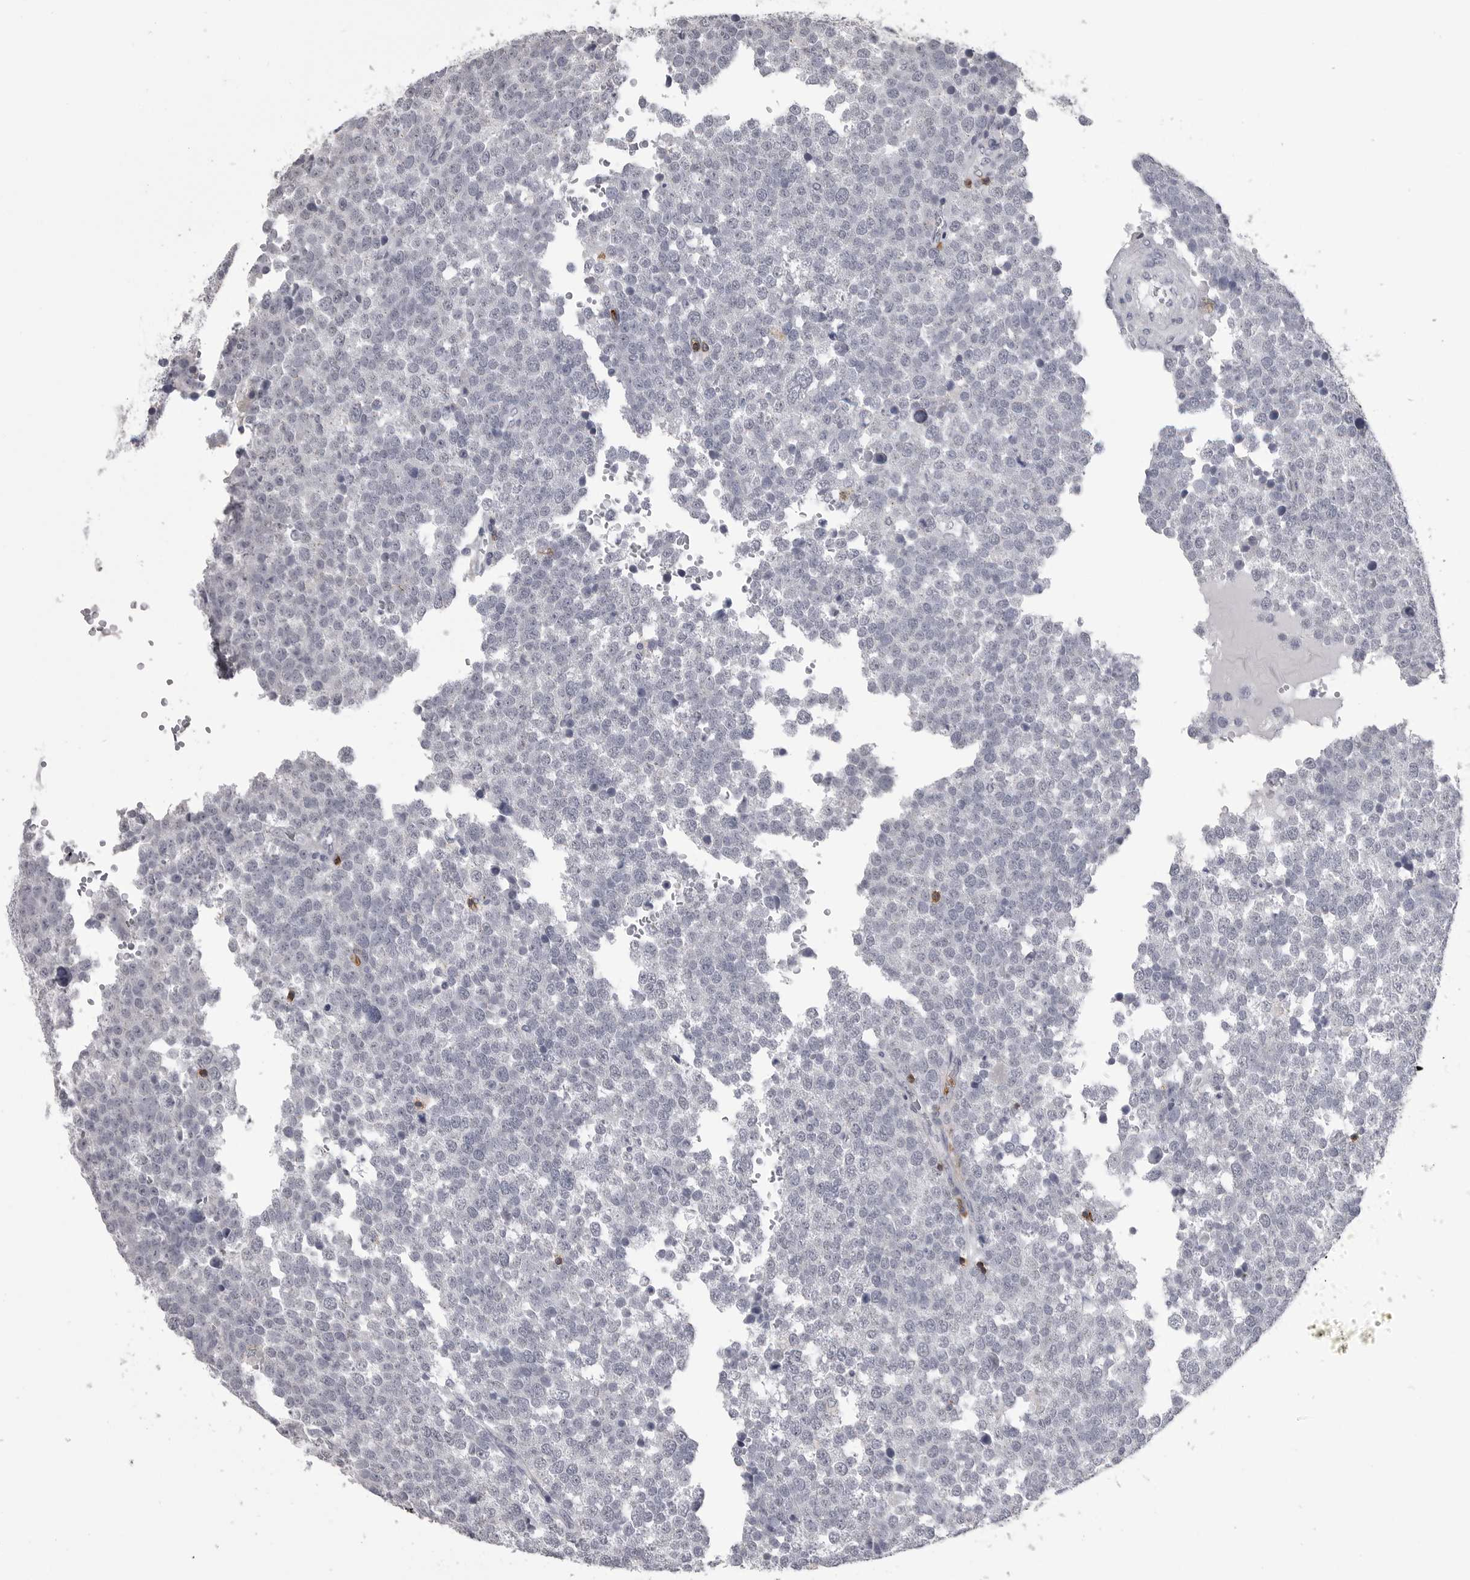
{"staining": {"intensity": "negative", "quantity": "none", "location": "none"}, "tissue": "testis cancer", "cell_type": "Tumor cells", "image_type": "cancer", "snomed": [{"axis": "morphology", "description": "Seminoma, NOS"}, {"axis": "topography", "description": "Testis"}], "caption": "The IHC photomicrograph has no significant positivity in tumor cells of seminoma (testis) tissue. (Brightfield microscopy of DAB (3,3'-diaminobenzidine) immunohistochemistry at high magnification).", "gene": "ITGAL", "patient": {"sex": "male", "age": 71}}